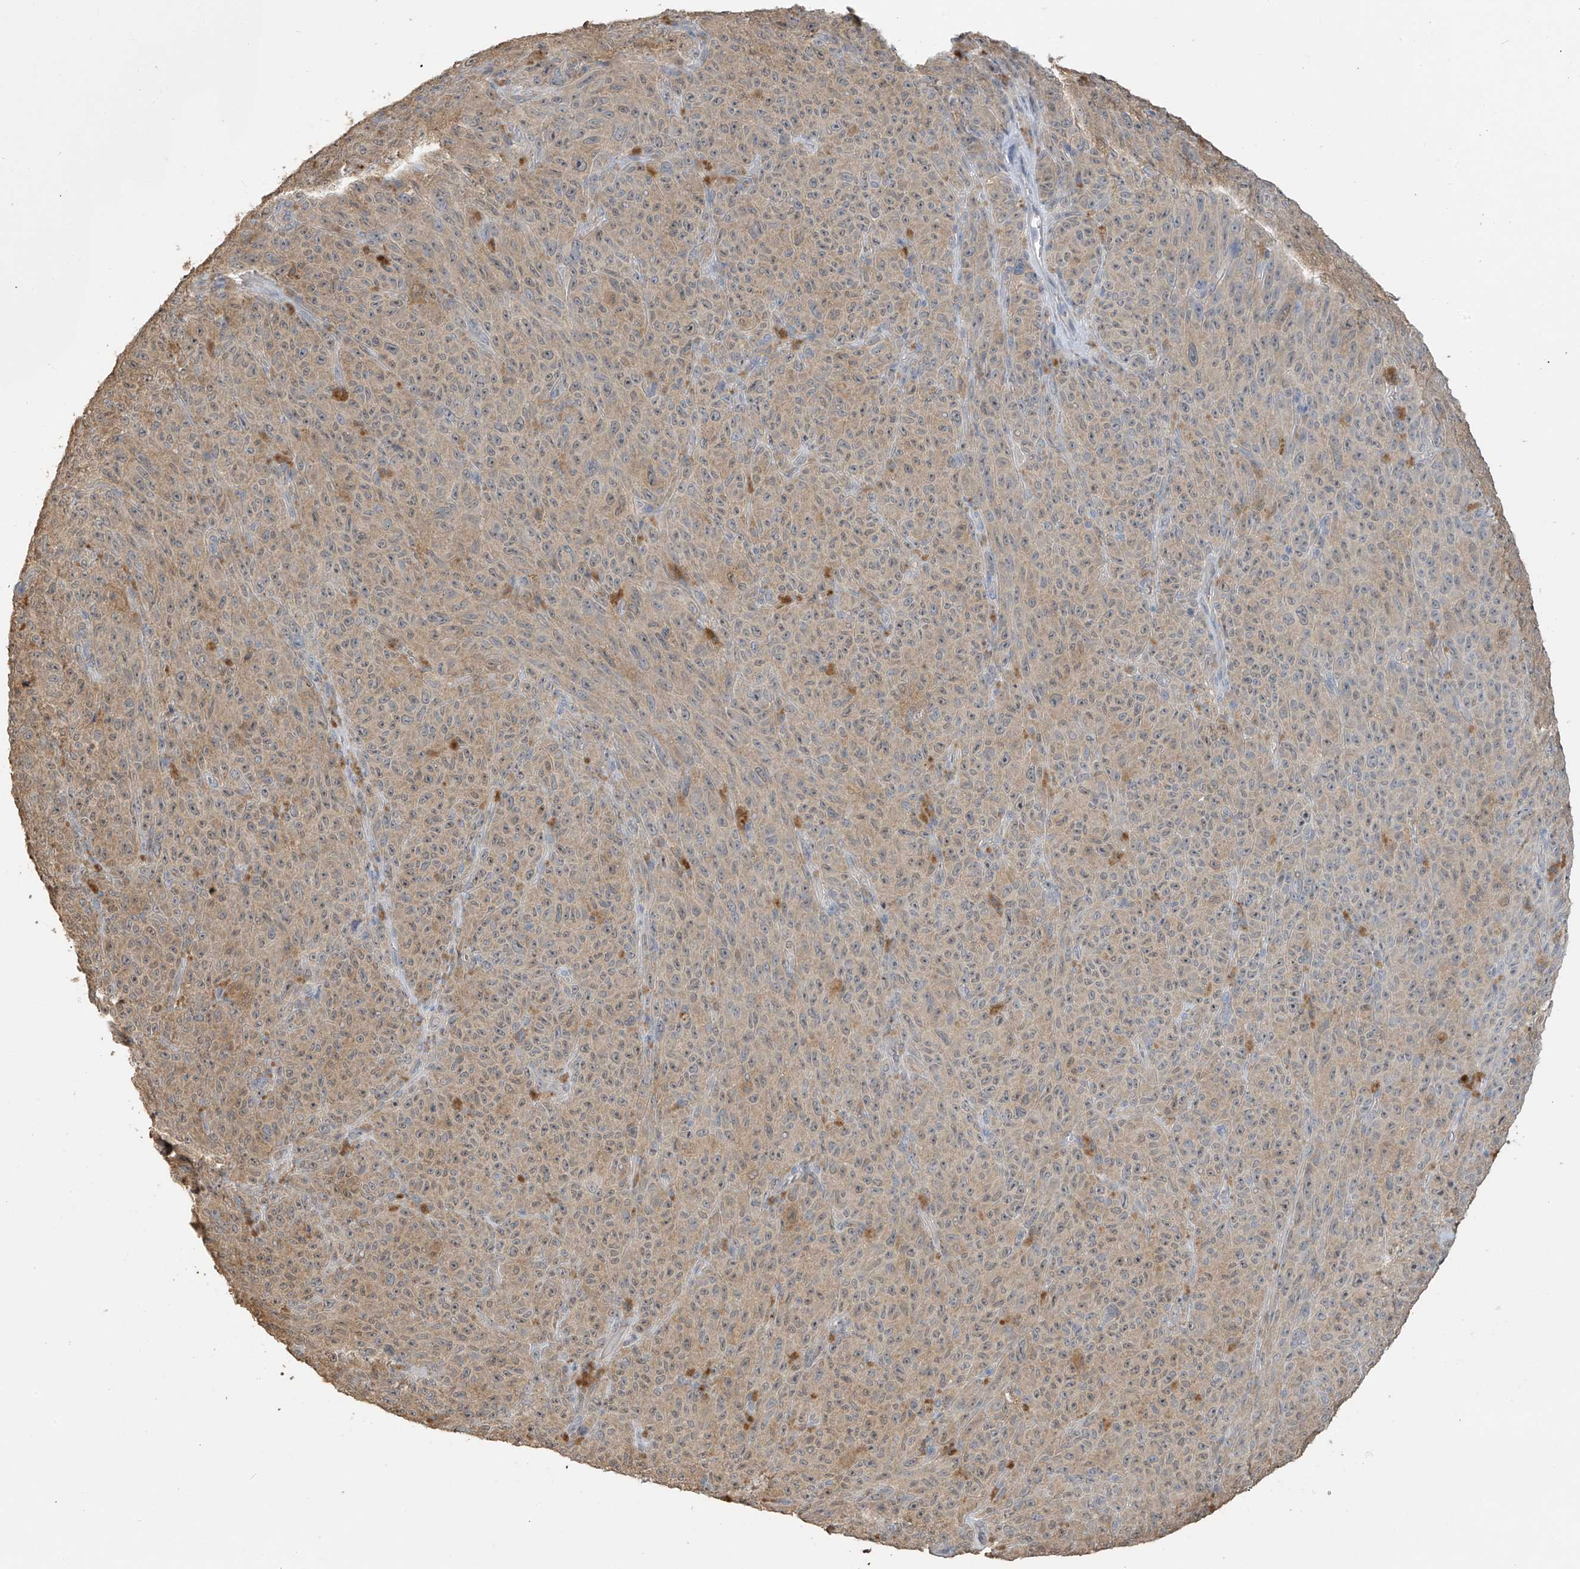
{"staining": {"intensity": "weak", "quantity": ">75%", "location": "cytoplasmic/membranous"}, "tissue": "melanoma", "cell_type": "Tumor cells", "image_type": "cancer", "snomed": [{"axis": "morphology", "description": "Malignant melanoma, NOS"}, {"axis": "topography", "description": "Skin"}], "caption": "Malignant melanoma tissue reveals weak cytoplasmic/membranous positivity in about >75% of tumor cells", "gene": "SLFN14", "patient": {"sex": "female", "age": 82}}